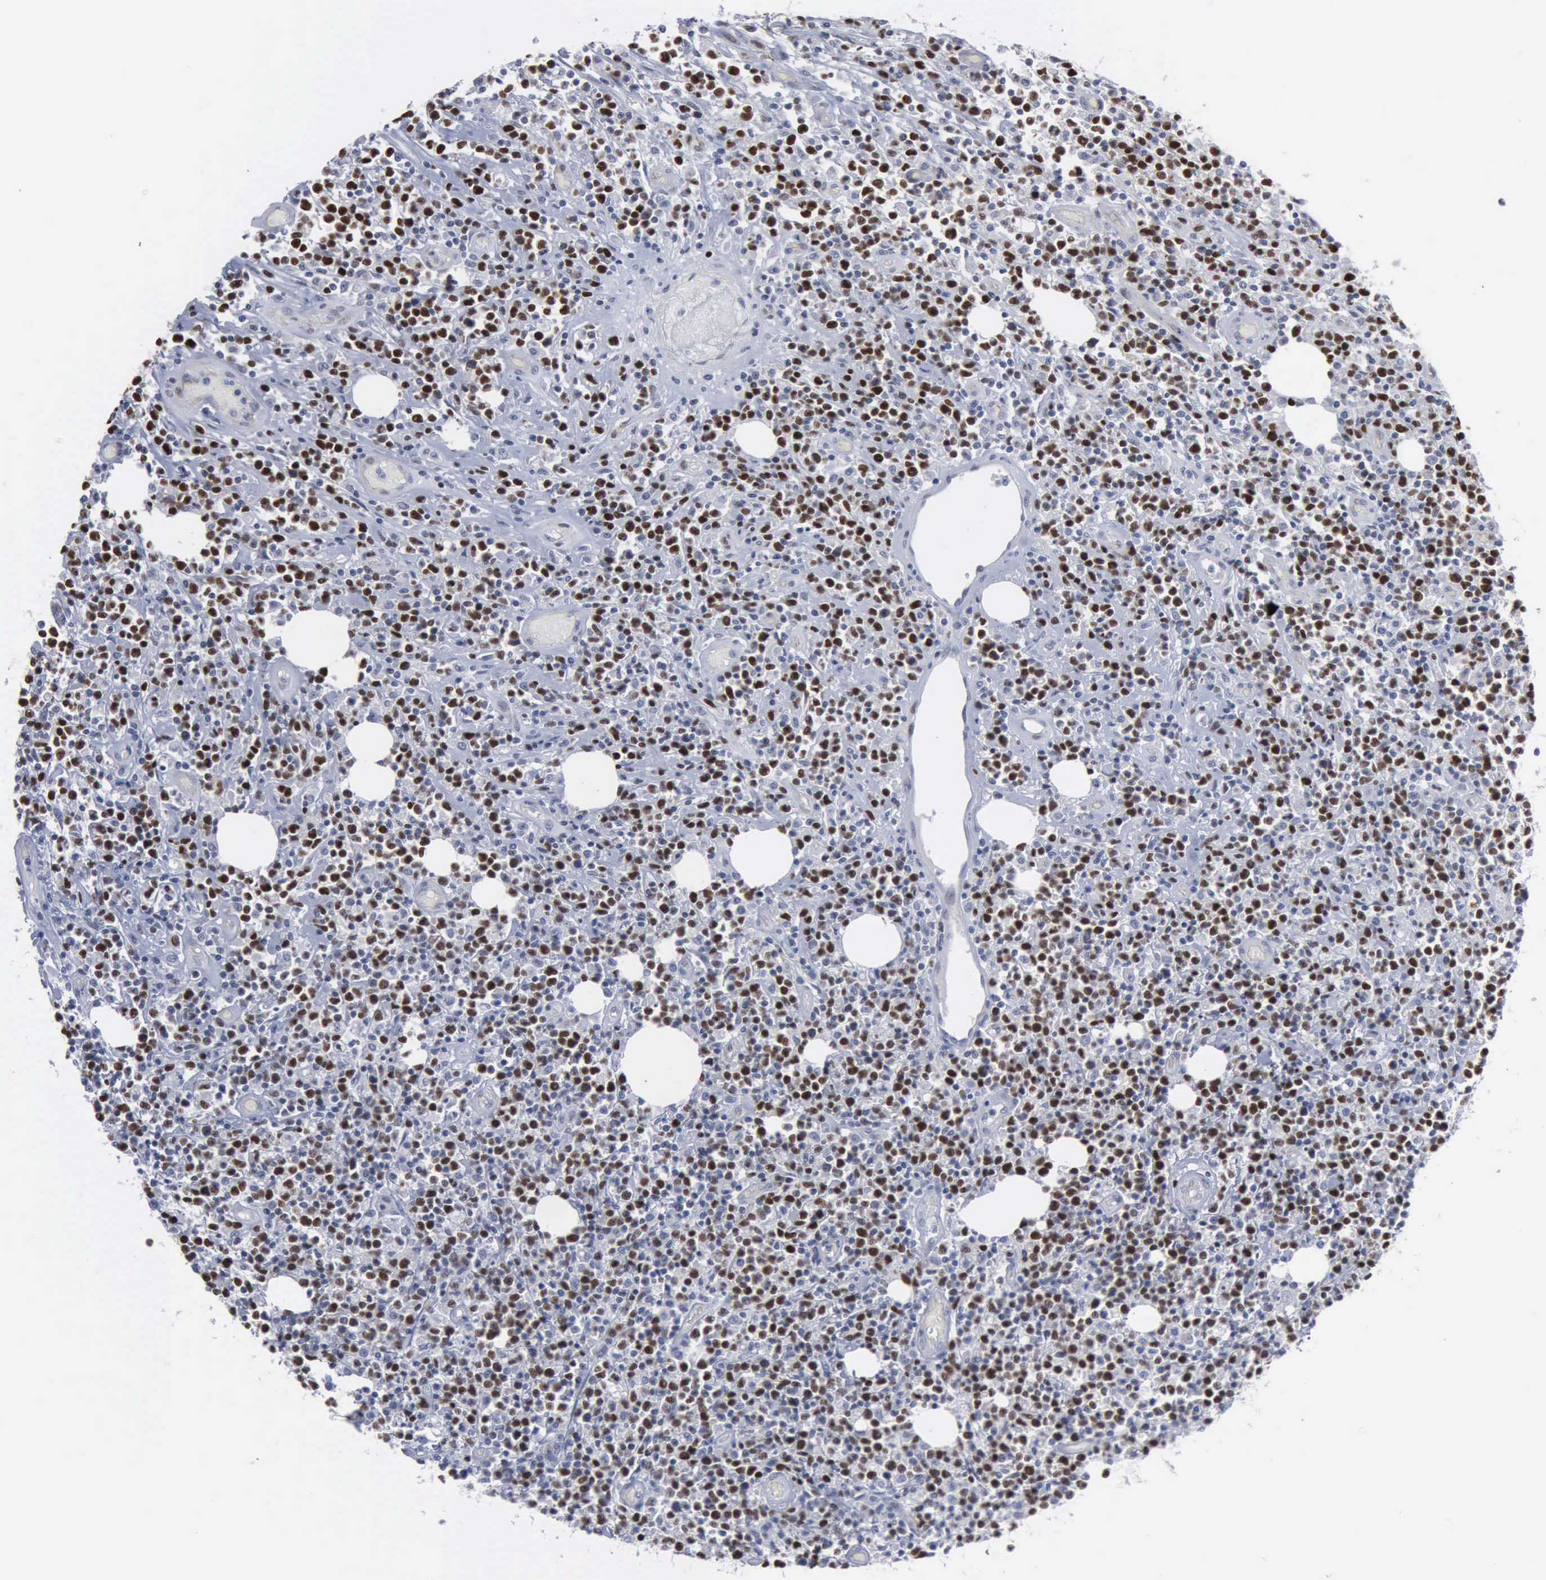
{"staining": {"intensity": "negative", "quantity": "none", "location": "none"}, "tissue": "lymphoma", "cell_type": "Tumor cells", "image_type": "cancer", "snomed": [{"axis": "morphology", "description": "Malignant lymphoma, non-Hodgkin's type, High grade"}, {"axis": "topography", "description": "Colon"}], "caption": "Protein analysis of lymphoma reveals no significant positivity in tumor cells. (DAB (3,3'-diaminobenzidine) immunohistochemistry (IHC), high magnification).", "gene": "MCM5", "patient": {"sex": "male", "age": 82}}